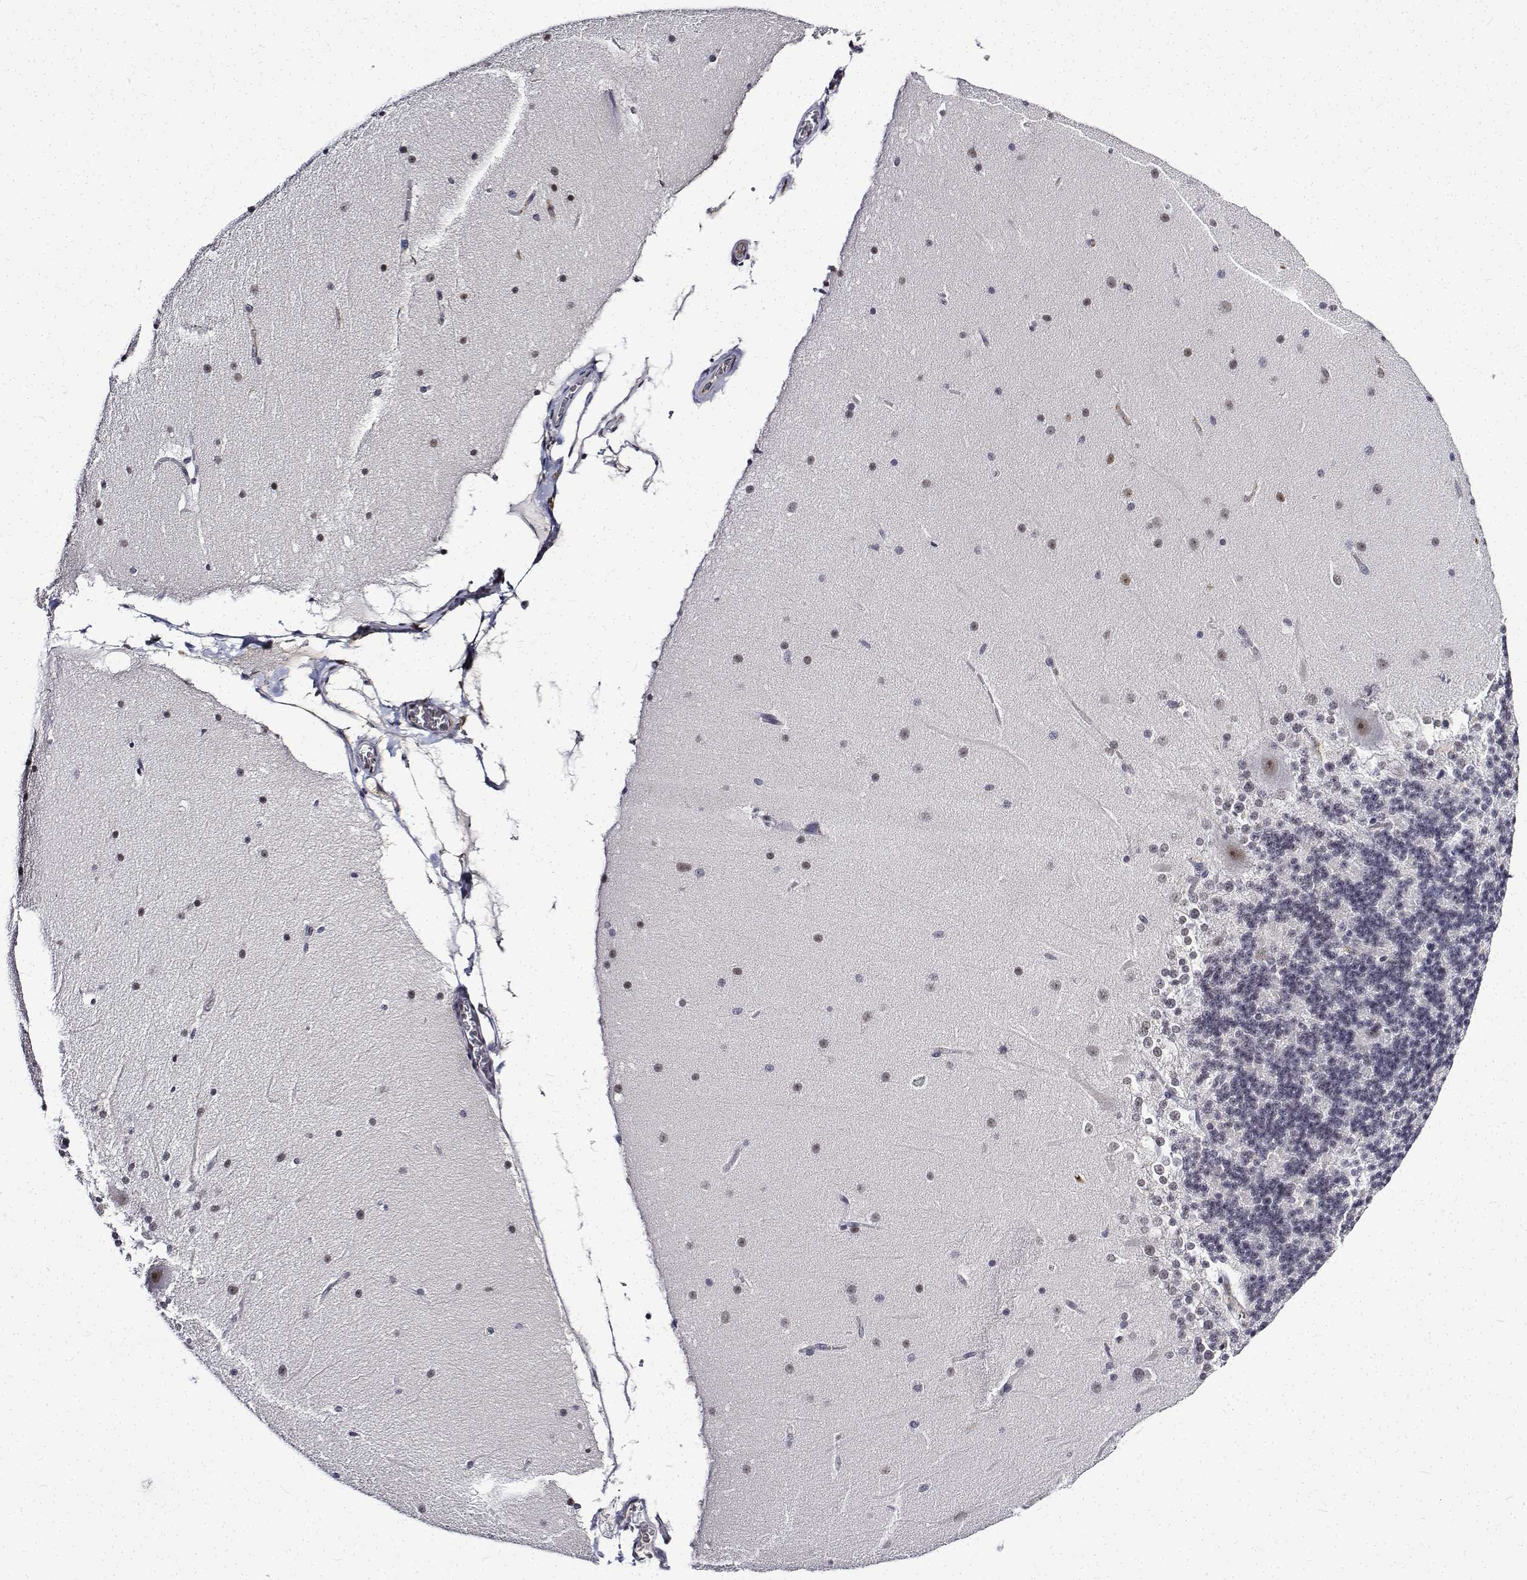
{"staining": {"intensity": "weak", "quantity": "25%-75%", "location": "nuclear"}, "tissue": "cerebellum", "cell_type": "Cells in granular layer", "image_type": "normal", "snomed": [{"axis": "morphology", "description": "Normal tissue, NOS"}, {"axis": "topography", "description": "Cerebellum"}], "caption": "Protein expression by immunohistochemistry demonstrates weak nuclear staining in approximately 25%-75% of cells in granular layer in benign cerebellum.", "gene": "ATRX", "patient": {"sex": "female", "age": 19}}